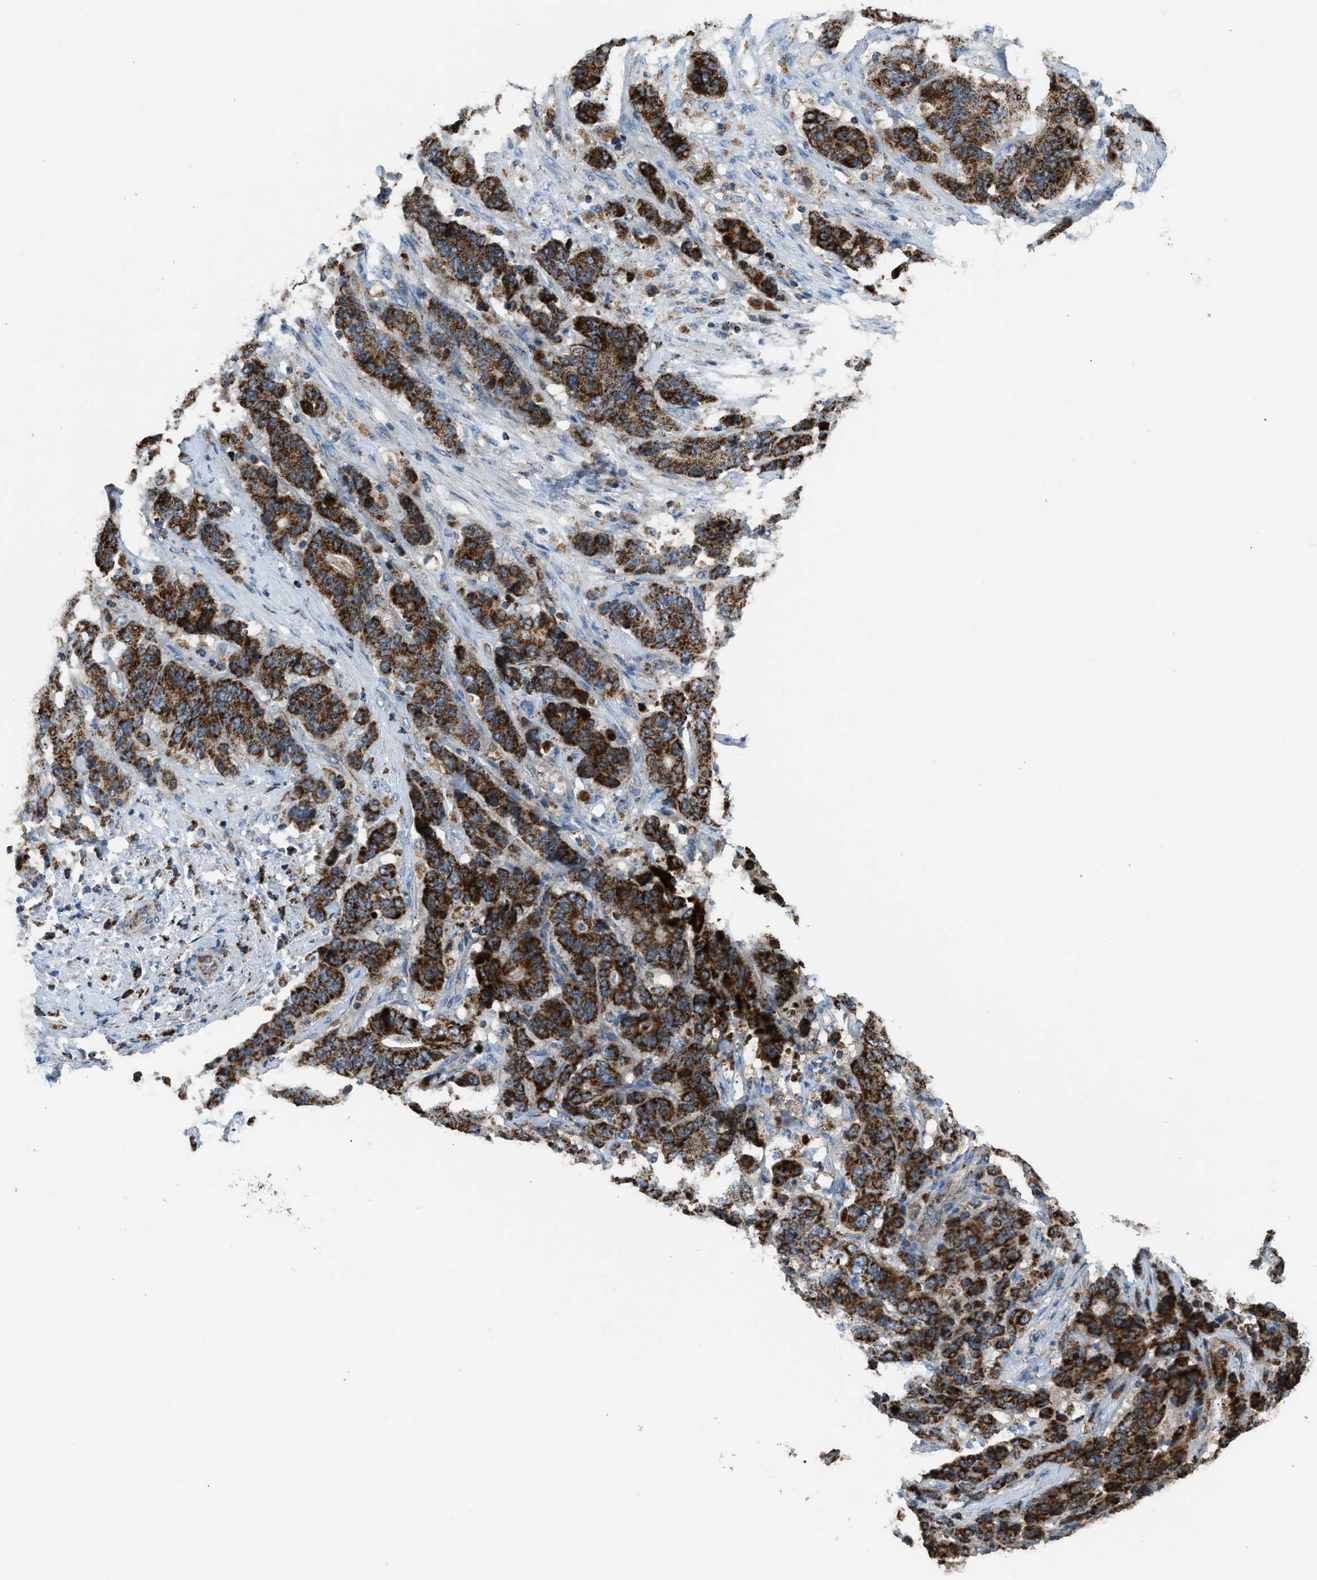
{"staining": {"intensity": "strong", "quantity": ">75%", "location": "cytoplasmic/membranous"}, "tissue": "stomach cancer", "cell_type": "Tumor cells", "image_type": "cancer", "snomed": [{"axis": "morphology", "description": "Adenocarcinoma, NOS"}, {"axis": "topography", "description": "Stomach"}], "caption": "Protein staining by IHC displays strong cytoplasmic/membranous expression in about >75% of tumor cells in stomach cancer.", "gene": "ETFB", "patient": {"sex": "female", "age": 73}}